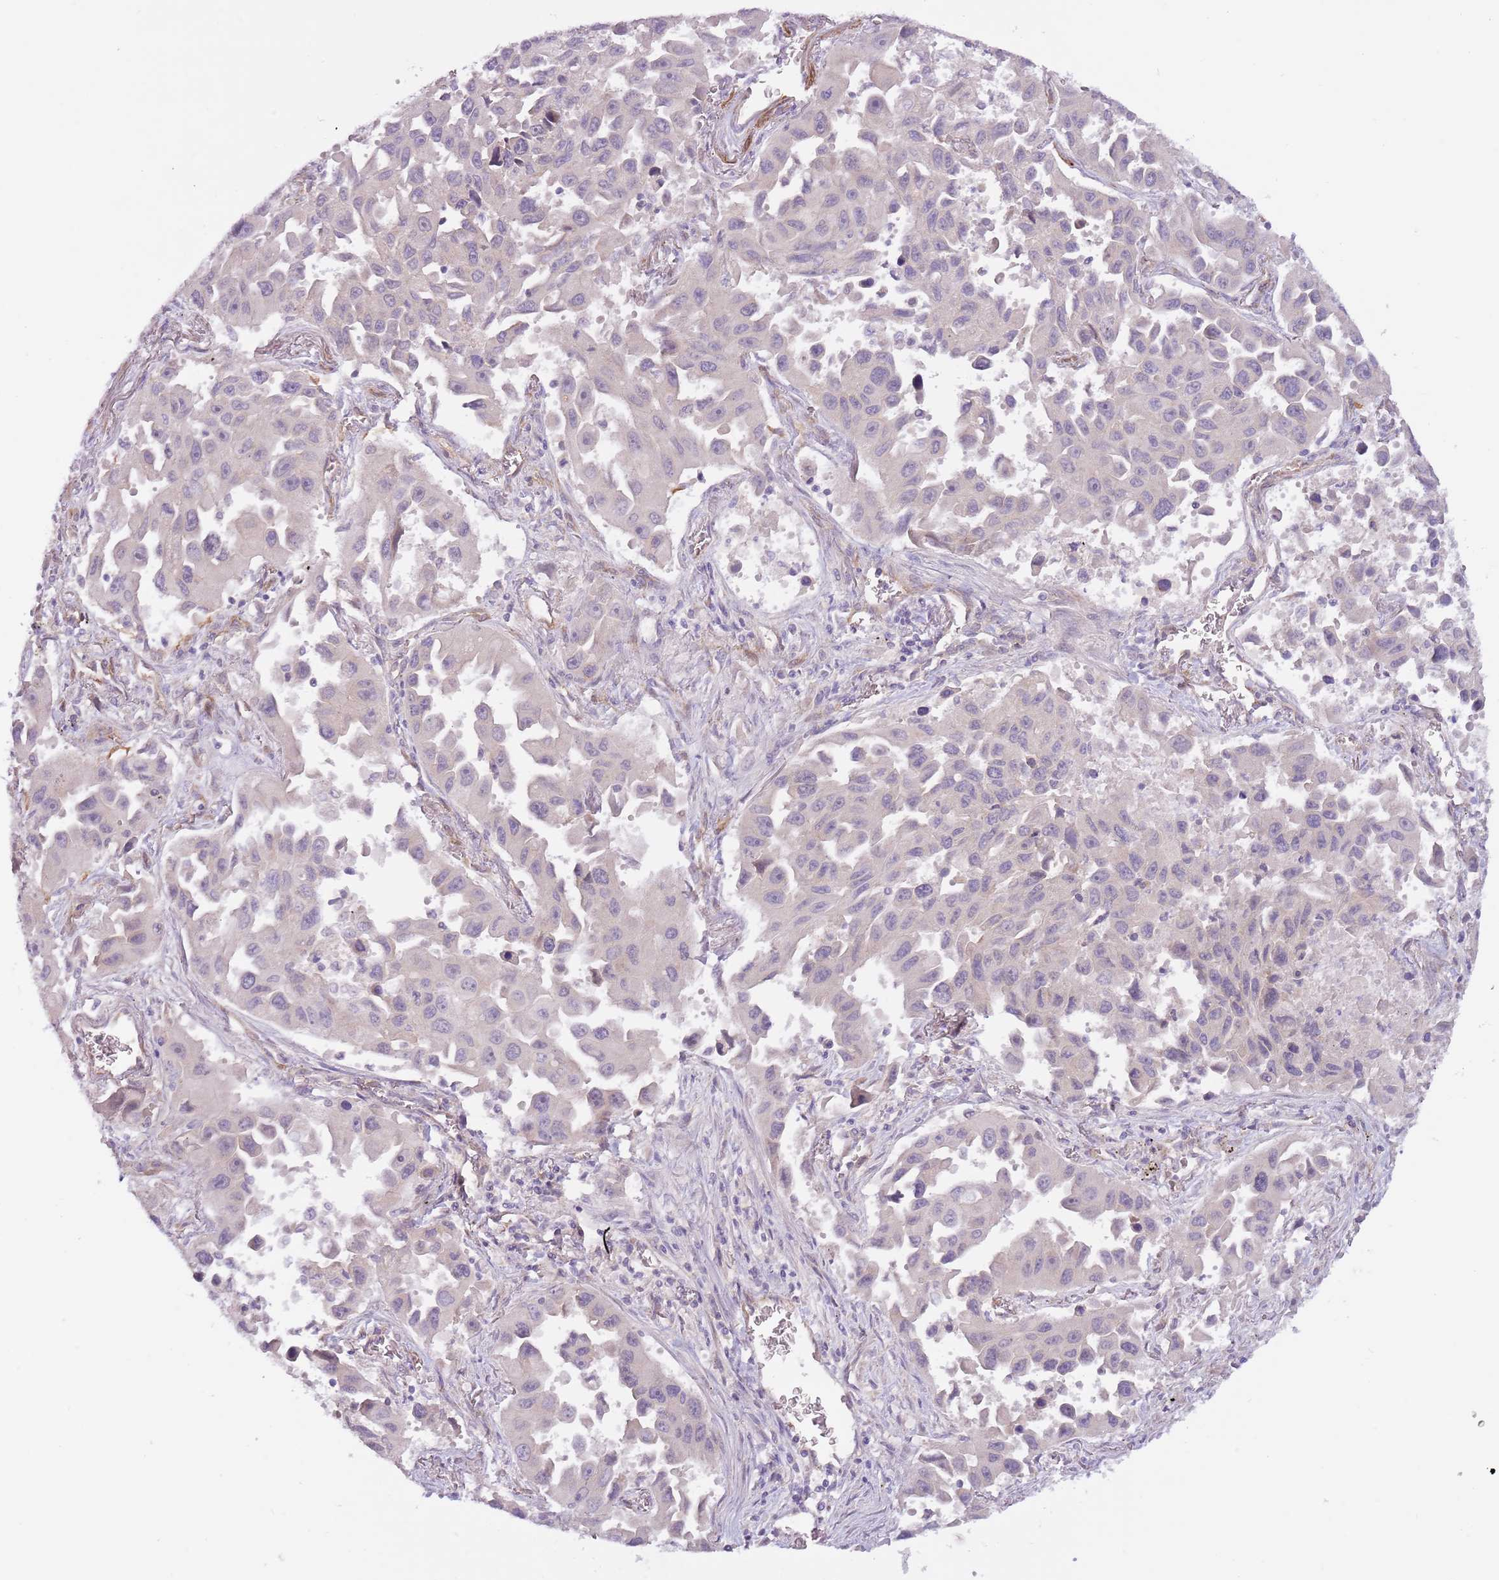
{"staining": {"intensity": "negative", "quantity": "none", "location": "none"}, "tissue": "lung cancer", "cell_type": "Tumor cells", "image_type": "cancer", "snomed": [{"axis": "morphology", "description": "Adenocarcinoma, NOS"}, {"axis": "topography", "description": "Lung"}], "caption": "A high-resolution image shows immunohistochemistry staining of adenocarcinoma (lung), which exhibits no significant positivity in tumor cells.", "gene": "MRO", "patient": {"sex": "male", "age": 66}}